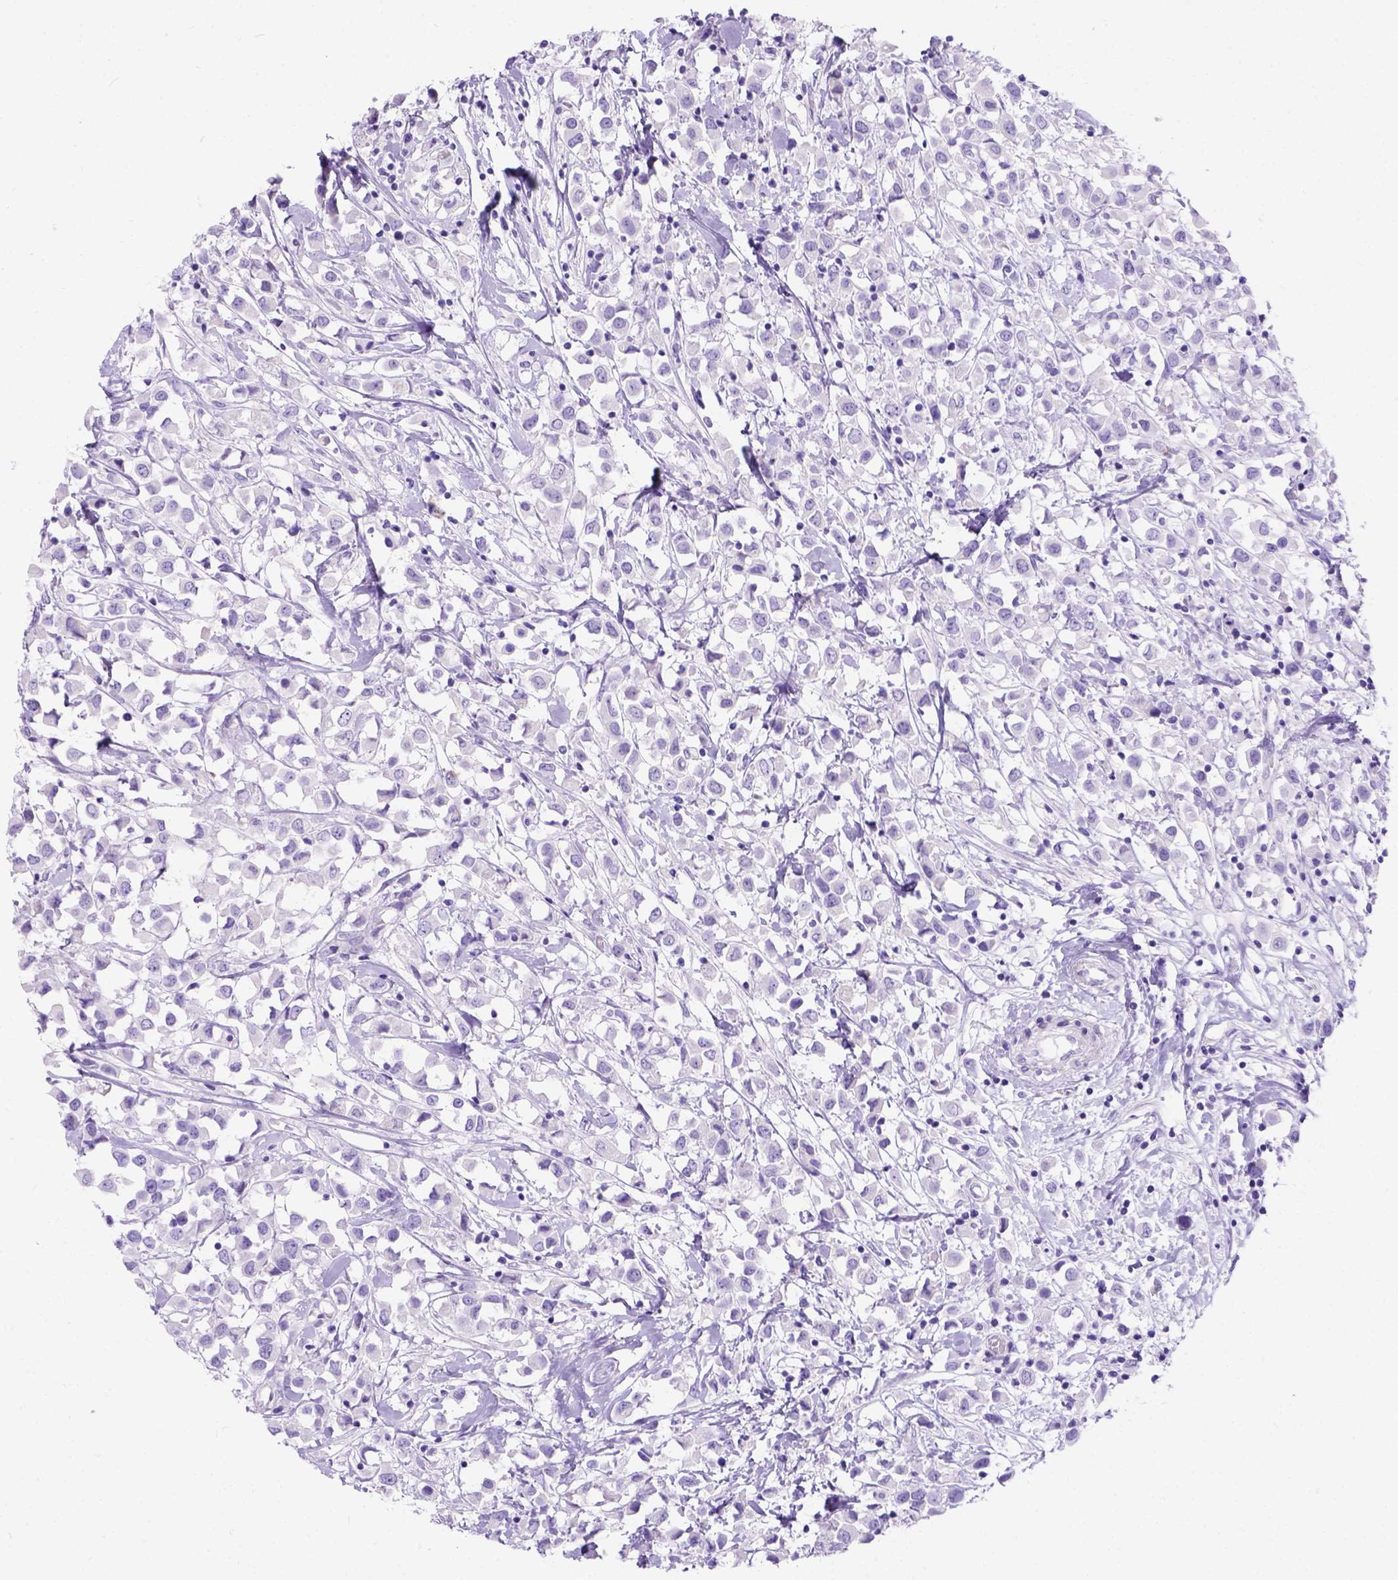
{"staining": {"intensity": "negative", "quantity": "none", "location": "none"}, "tissue": "breast cancer", "cell_type": "Tumor cells", "image_type": "cancer", "snomed": [{"axis": "morphology", "description": "Duct carcinoma"}, {"axis": "topography", "description": "Breast"}], "caption": "There is no significant expression in tumor cells of infiltrating ductal carcinoma (breast).", "gene": "C7orf57", "patient": {"sex": "female", "age": 61}}